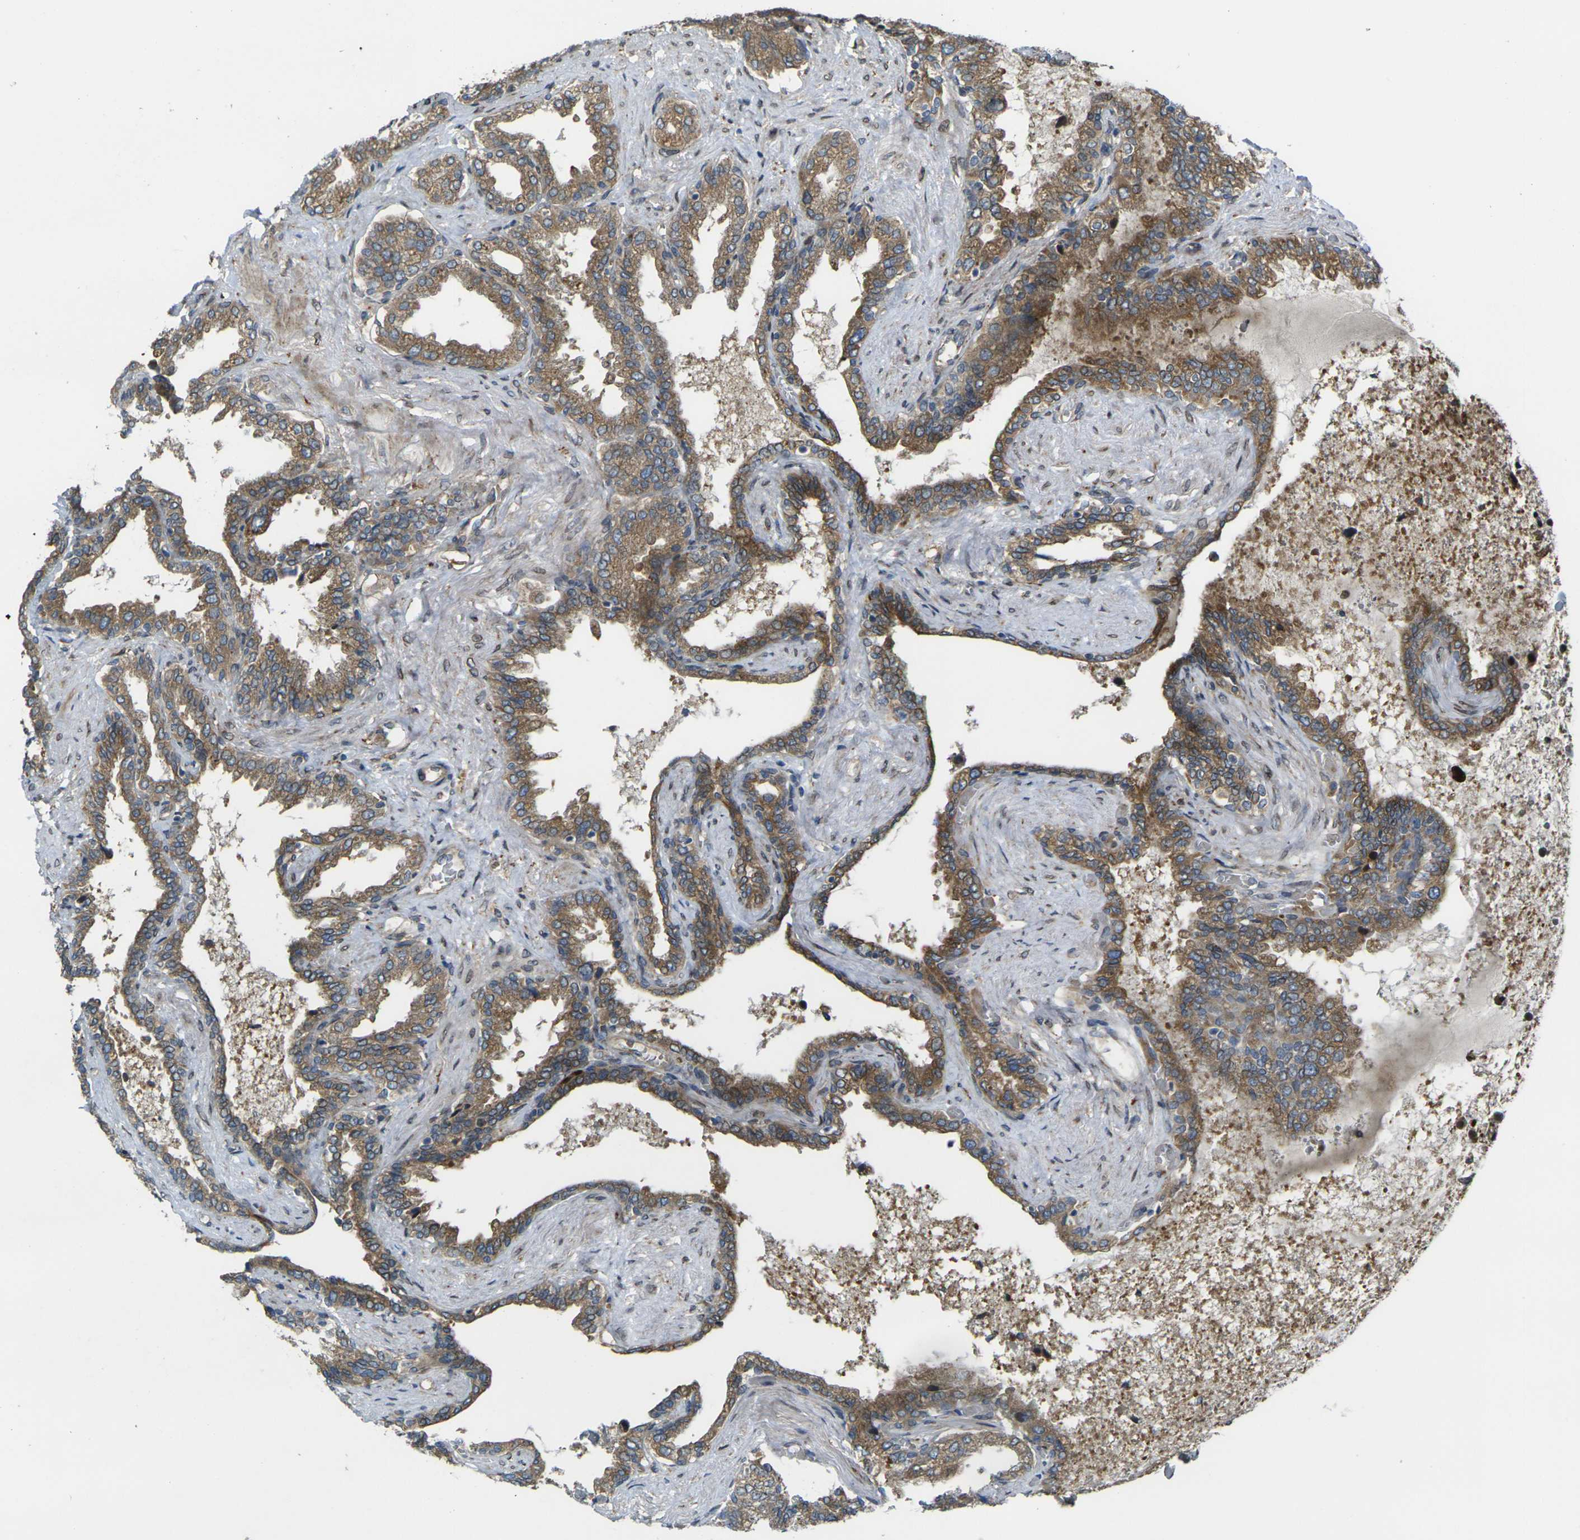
{"staining": {"intensity": "moderate", "quantity": ">75%", "location": "cytoplasmic/membranous"}, "tissue": "seminal vesicle", "cell_type": "Glandular cells", "image_type": "normal", "snomed": [{"axis": "morphology", "description": "Normal tissue, NOS"}, {"axis": "topography", "description": "Seminal veicle"}], "caption": "Brown immunohistochemical staining in normal seminal vesicle exhibits moderate cytoplasmic/membranous positivity in about >75% of glandular cells.", "gene": "FZD1", "patient": {"sex": "male", "age": 46}}